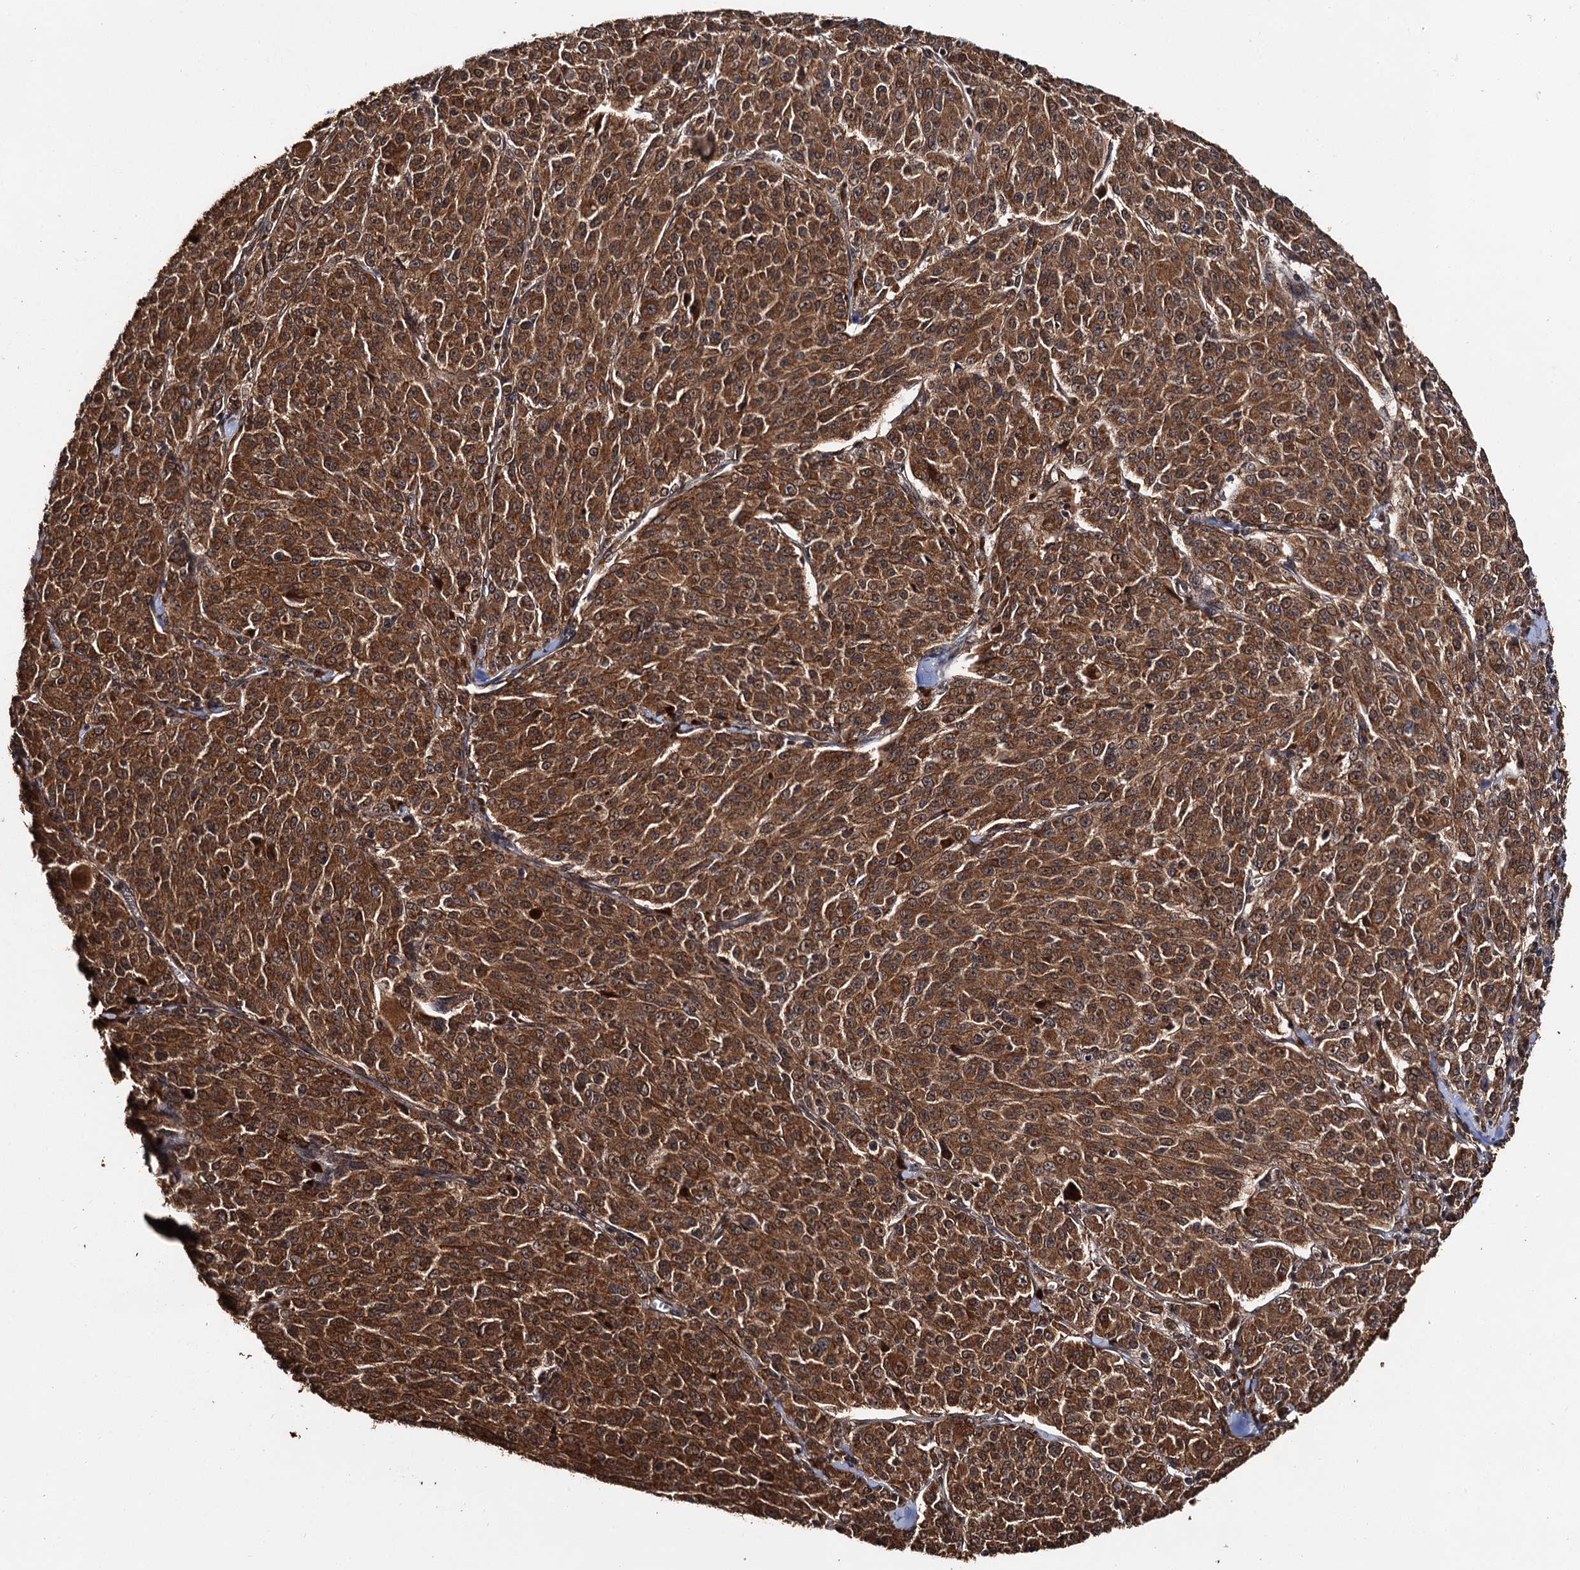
{"staining": {"intensity": "moderate", "quantity": ">75%", "location": "cytoplasmic/membranous"}, "tissue": "melanoma", "cell_type": "Tumor cells", "image_type": "cancer", "snomed": [{"axis": "morphology", "description": "Malignant melanoma, NOS"}, {"axis": "topography", "description": "Skin"}], "caption": "Protein staining of melanoma tissue displays moderate cytoplasmic/membranous positivity in approximately >75% of tumor cells.", "gene": "MIER2", "patient": {"sex": "female", "age": 52}}